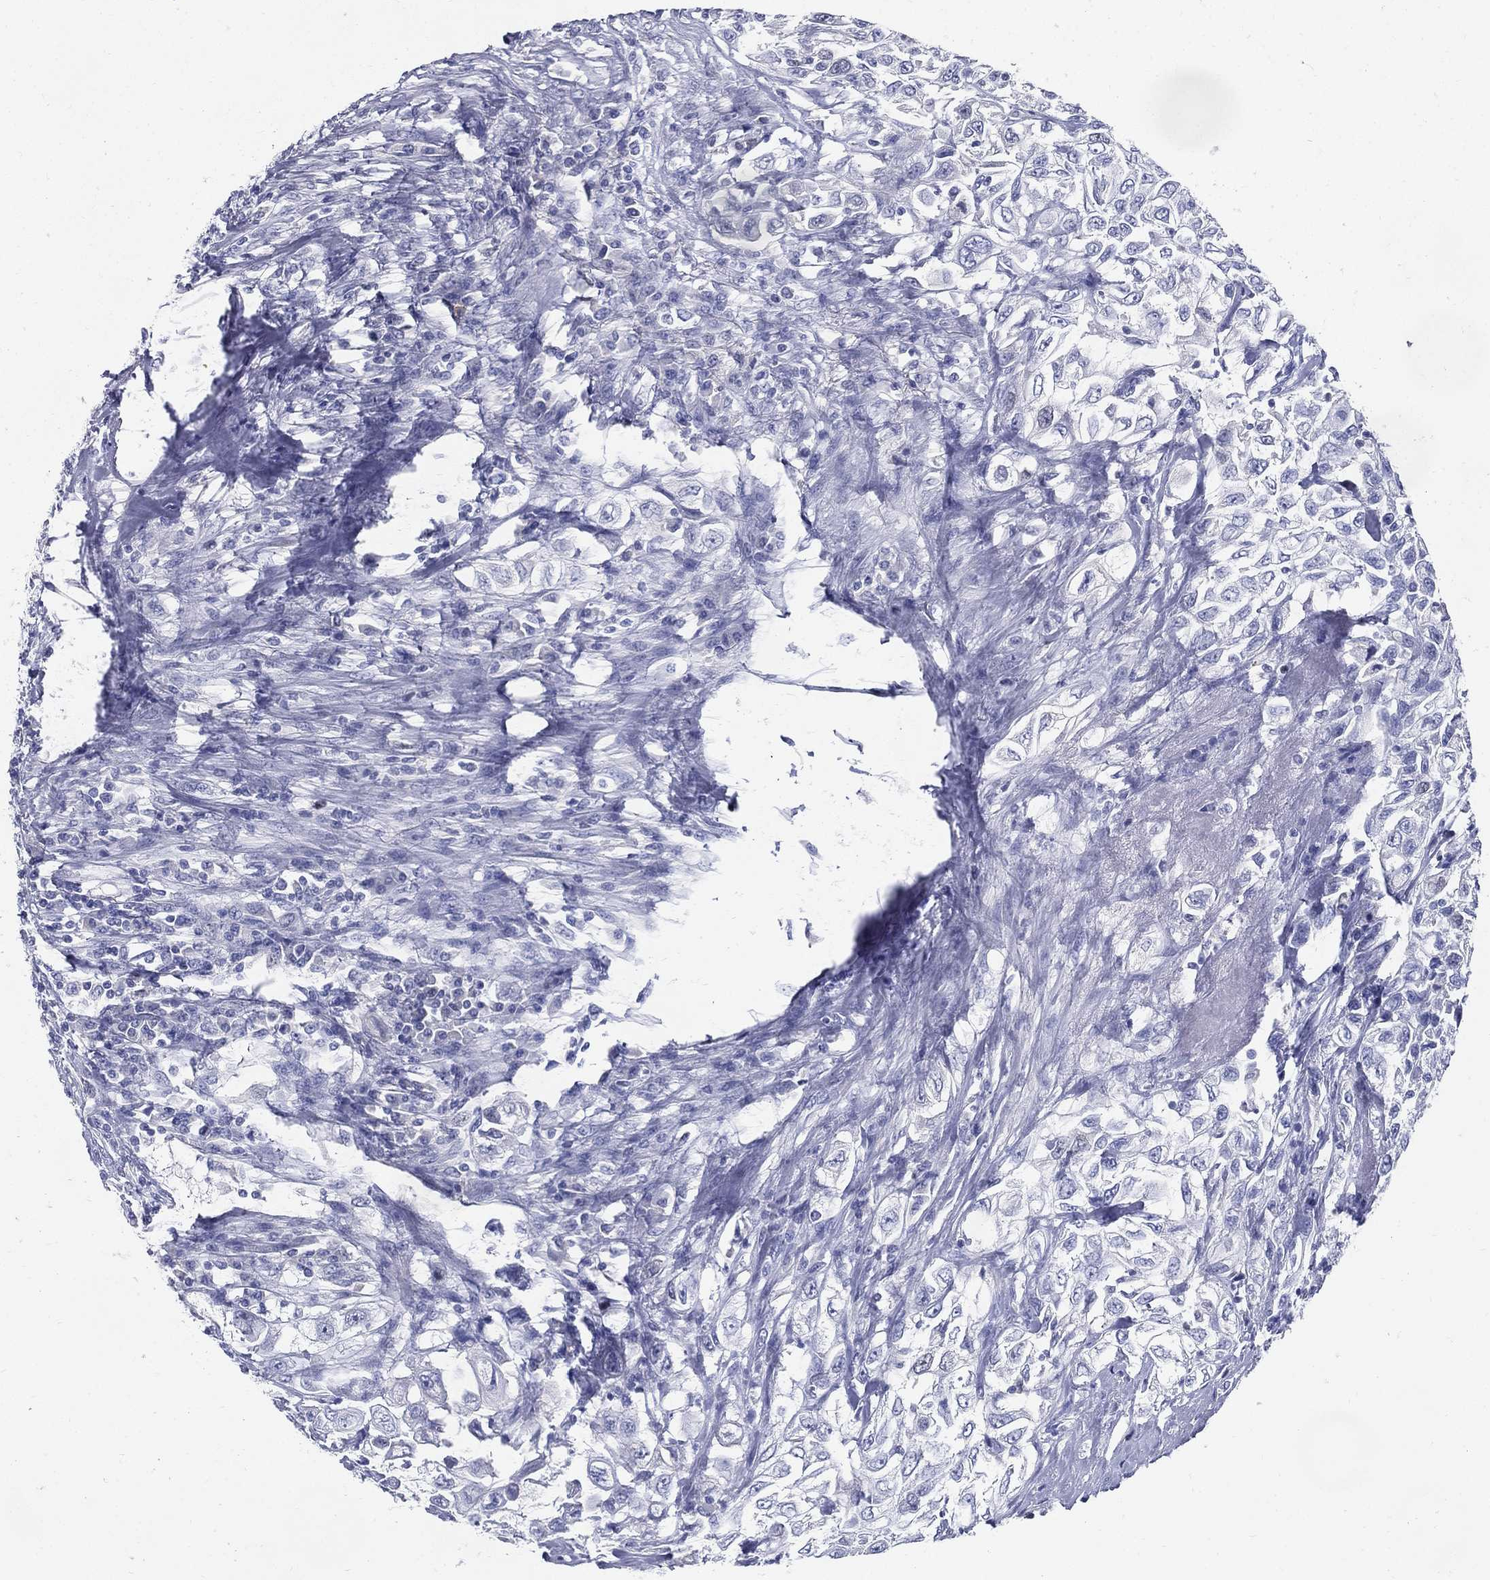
{"staining": {"intensity": "negative", "quantity": "none", "location": "none"}, "tissue": "urothelial cancer", "cell_type": "Tumor cells", "image_type": "cancer", "snomed": [{"axis": "morphology", "description": "Urothelial carcinoma, High grade"}, {"axis": "topography", "description": "Urinary bladder"}], "caption": "This micrograph is of urothelial cancer stained with immunohistochemistry (IHC) to label a protein in brown with the nuclei are counter-stained blue. There is no expression in tumor cells.", "gene": "KIF2C", "patient": {"sex": "female", "age": 56}}